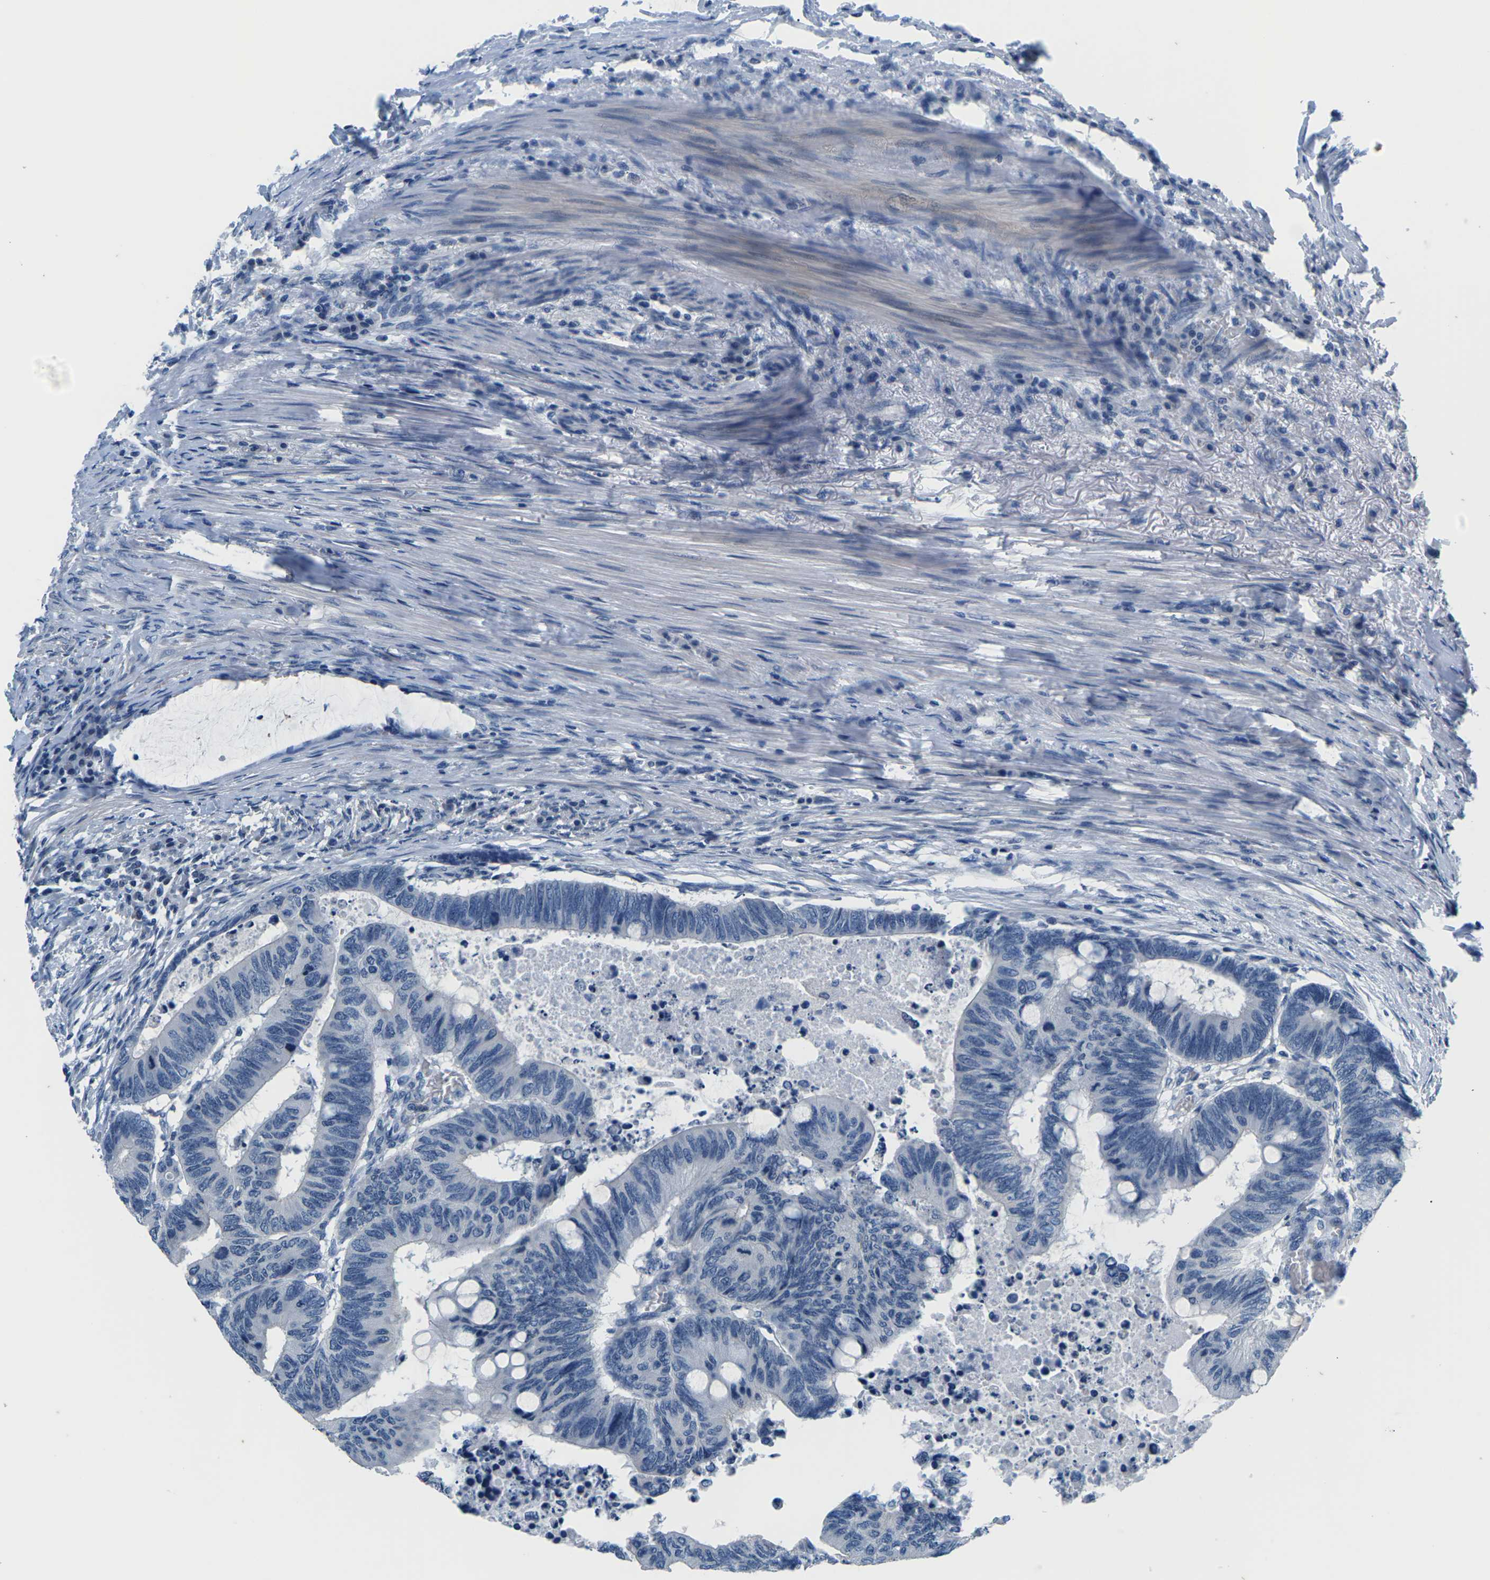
{"staining": {"intensity": "negative", "quantity": "none", "location": "none"}, "tissue": "colorectal cancer", "cell_type": "Tumor cells", "image_type": "cancer", "snomed": [{"axis": "morphology", "description": "Normal tissue, NOS"}, {"axis": "morphology", "description": "Adenocarcinoma, NOS"}, {"axis": "topography", "description": "Rectum"}, {"axis": "topography", "description": "Peripheral nerve tissue"}], "caption": "This is an immunohistochemistry image of human colorectal cancer (adenocarcinoma). There is no staining in tumor cells.", "gene": "UMOD", "patient": {"sex": "male", "age": 92}}